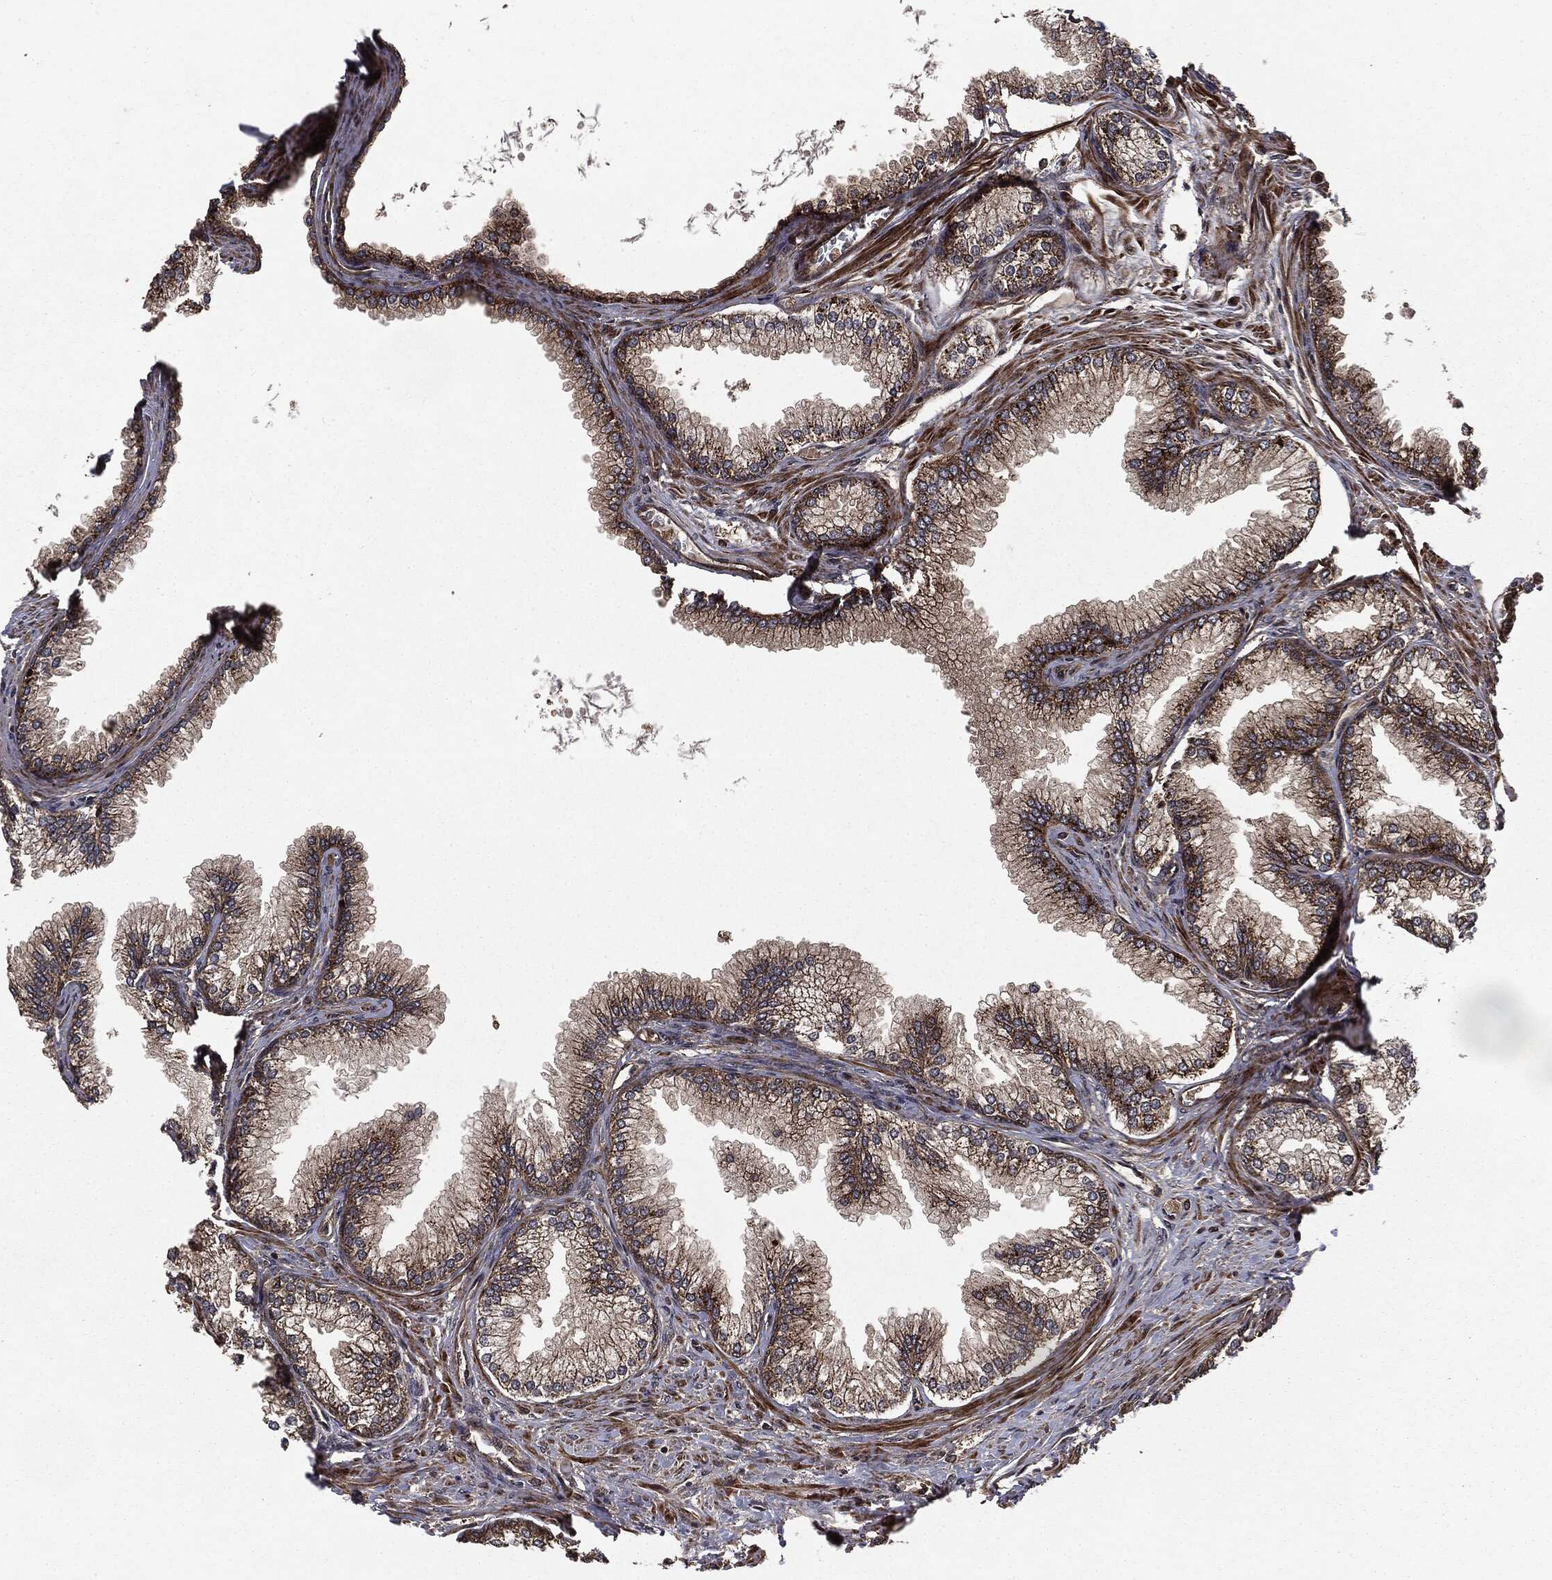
{"staining": {"intensity": "moderate", "quantity": ">75%", "location": "cytoplasmic/membranous"}, "tissue": "prostate", "cell_type": "Glandular cells", "image_type": "normal", "snomed": [{"axis": "morphology", "description": "Normal tissue, NOS"}, {"axis": "topography", "description": "Prostate"}], "caption": "Immunohistochemistry of benign prostate shows medium levels of moderate cytoplasmic/membranous positivity in approximately >75% of glandular cells. (Brightfield microscopy of DAB IHC at high magnification).", "gene": "CARD6", "patient": {"sex": "male", "age": 72}}